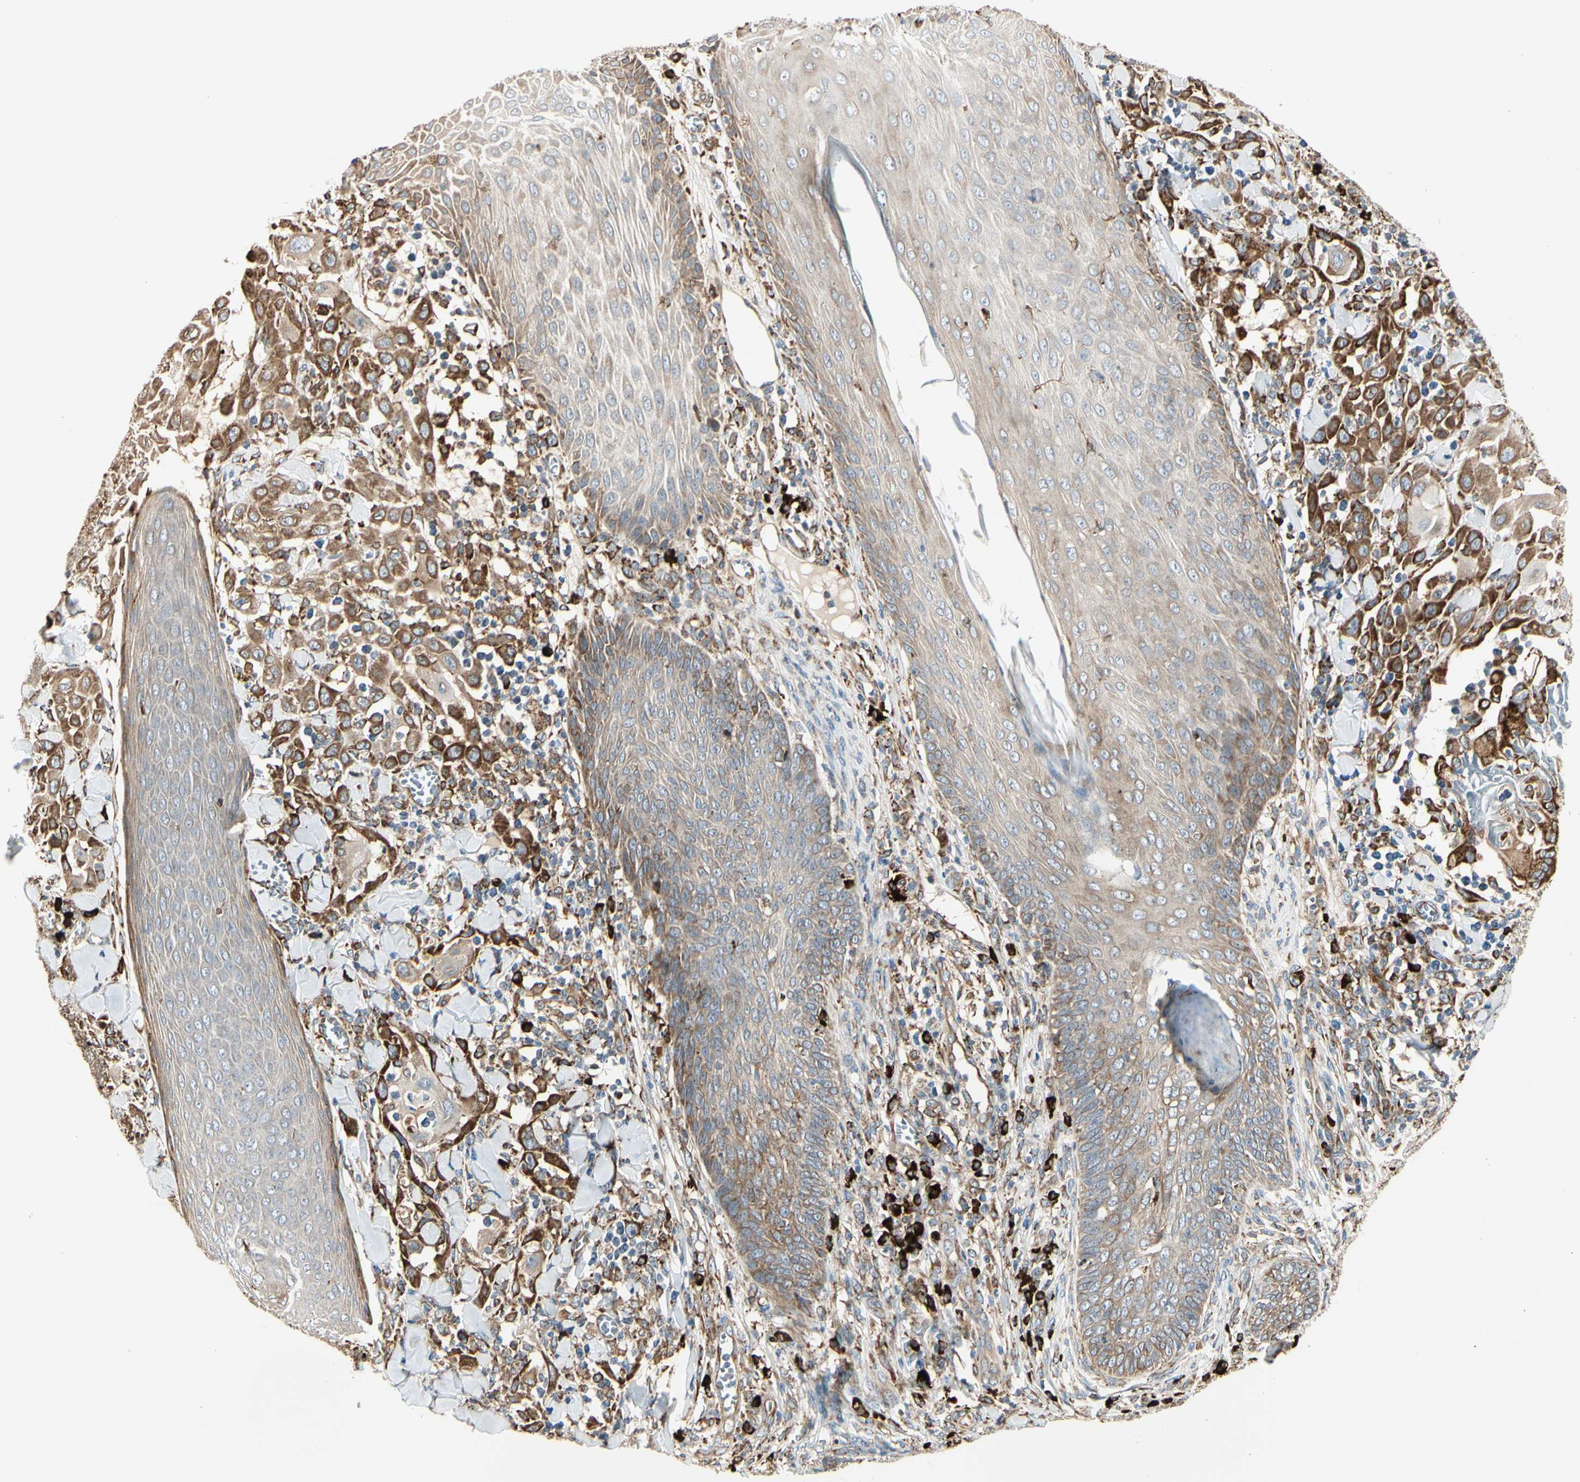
{"staining": {"intensity": "strong", "quantity": ">75%", "location": "cytoplasmic/membranous"}, "tissue": "skin cancer", "cell_type": "Tumor cells", "image_type": "cancer", "snomed": [{"axis": "morphology", "description": "Squamous cell carcinoma, NOS"}, {"axis": "topography", "description": "Skin"}], "caption": "Protein staining of skin squamous cell carcinoma tissue reveals strong cytoplasmic/membranous staining in about >75% of tumor cells.", "gene": "HSP90B1", "patient": {"sex": "male", "age": 24}}